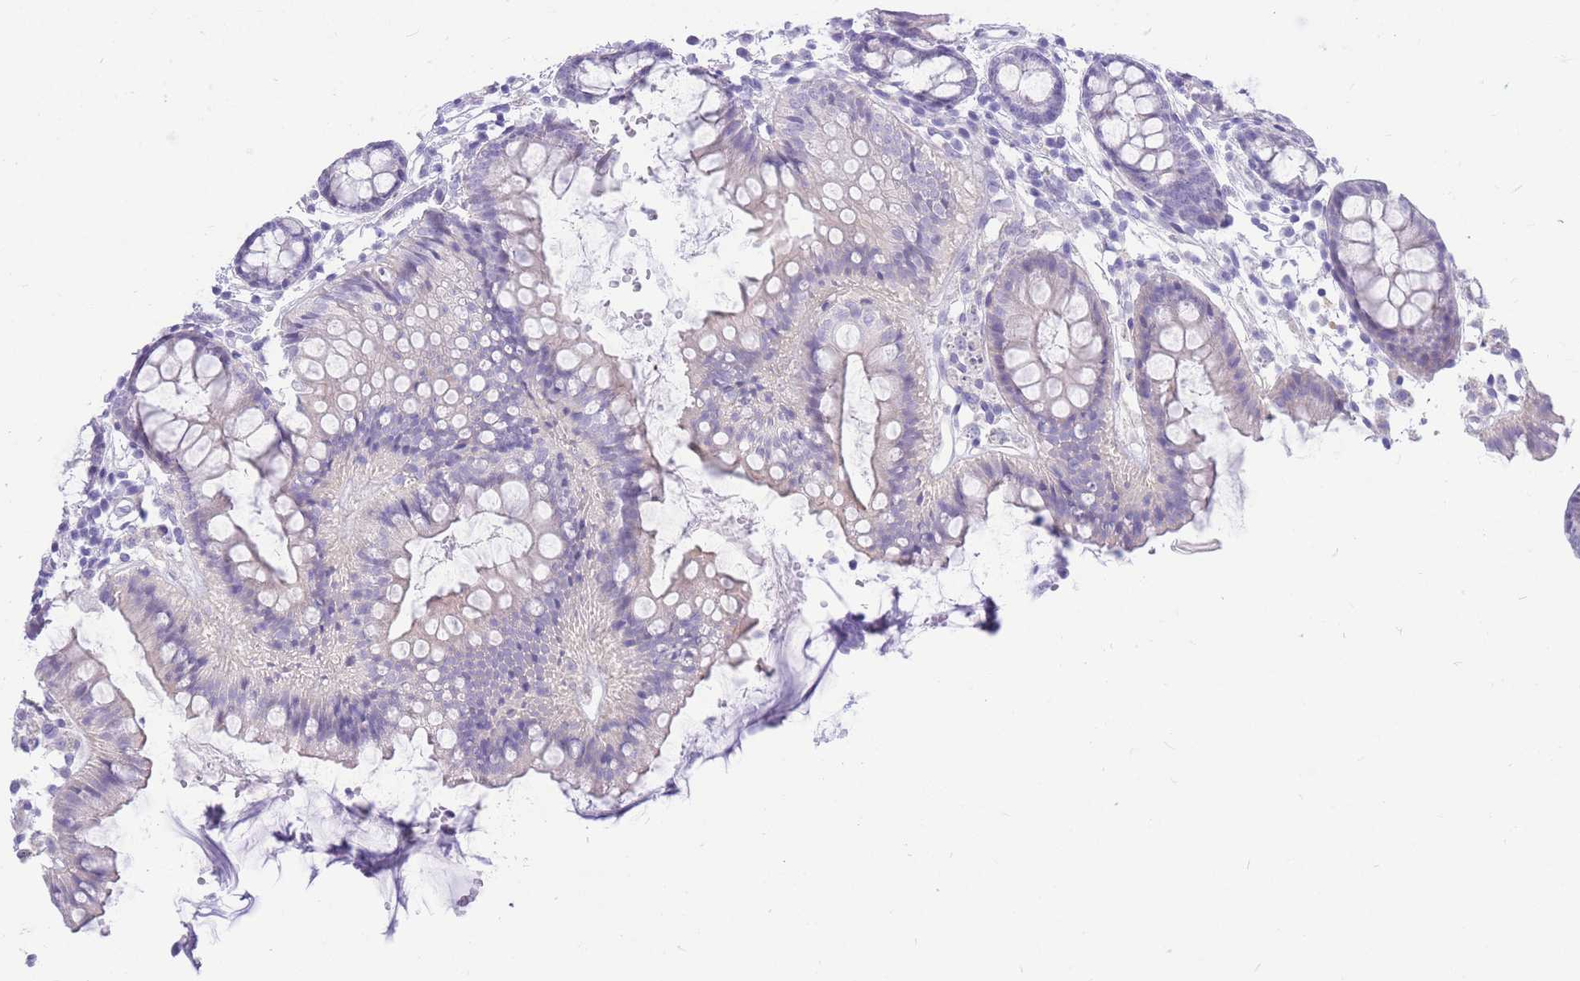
{"staining": {"intensity": "negative", "quantity": "none", "location": "none"}, "tissue": "colon", "cell_type": "Endothelial cells", "image_type": "normal", "snomed": [{"axis": "morphology", "description": "Normal tissue, NOS"}, {"axis": "topography", "description": "Colon"}], "caption": "IHC photomicrograph of unremarkable colon: colon stained with DAB reveals no significant protein staining in endothelial cells.", "gene": "ZNF311", "patient": {"sex": "female", "age": 84}}